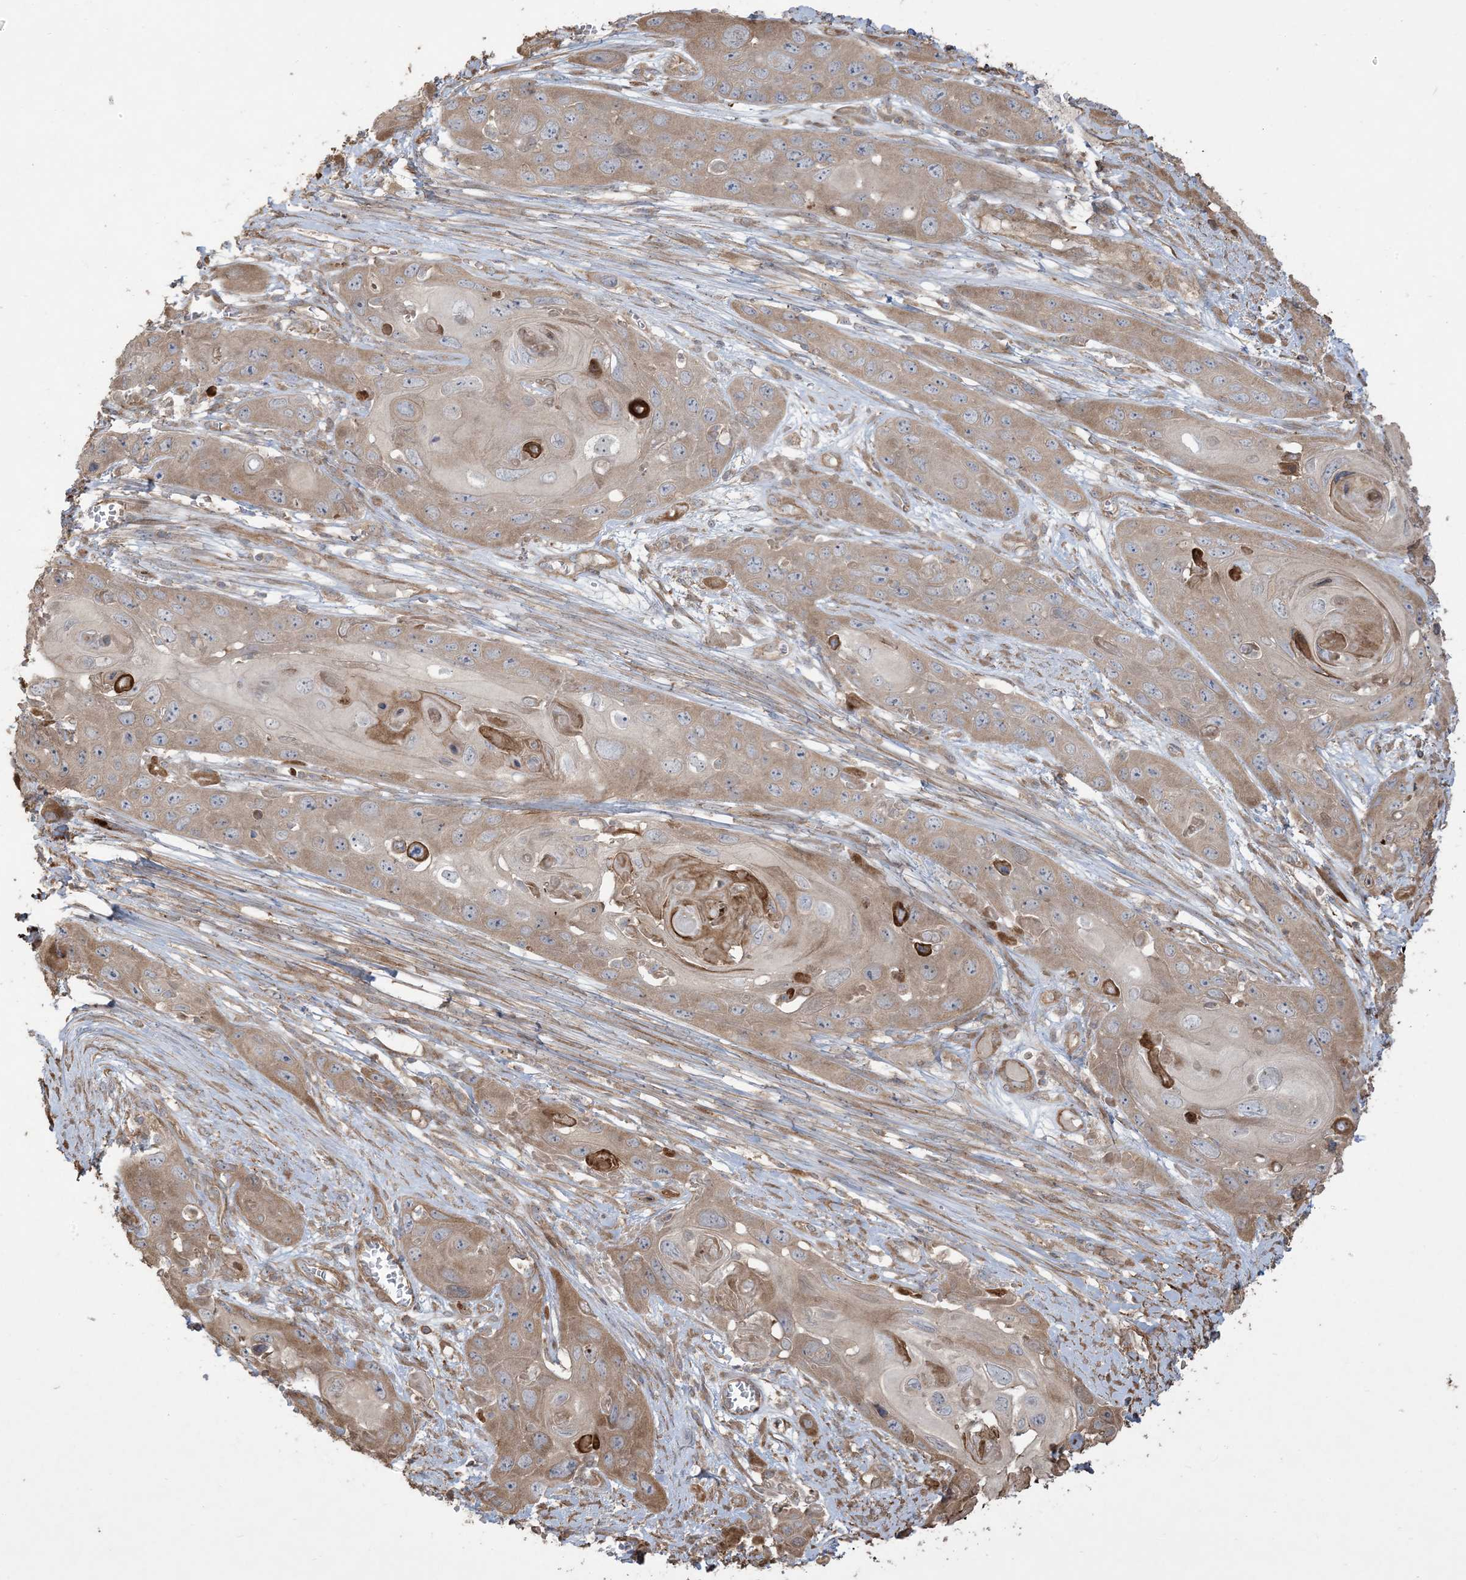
{"staining": {"intensity": "weak", "quantity": ">75%", "location": "cytoplasmic/membranous"}, "tissue": "skin cancer", "cell_type": "Tumor cells", "image_type": "cancer", "snomed": [{"axis": "morphology", "description": "Squamous cell carcinoma, NOS"}, {"axis": "topography", "description": "Skin"}], "caption": "Protein staining of skin squamous cell carcinoma tissue demonstrates weak cytoplasmic/membranous positivity in about >75% of tumor cells.", "gene": "KLHL18", "patient": {"sex": "male", "age": 55}}